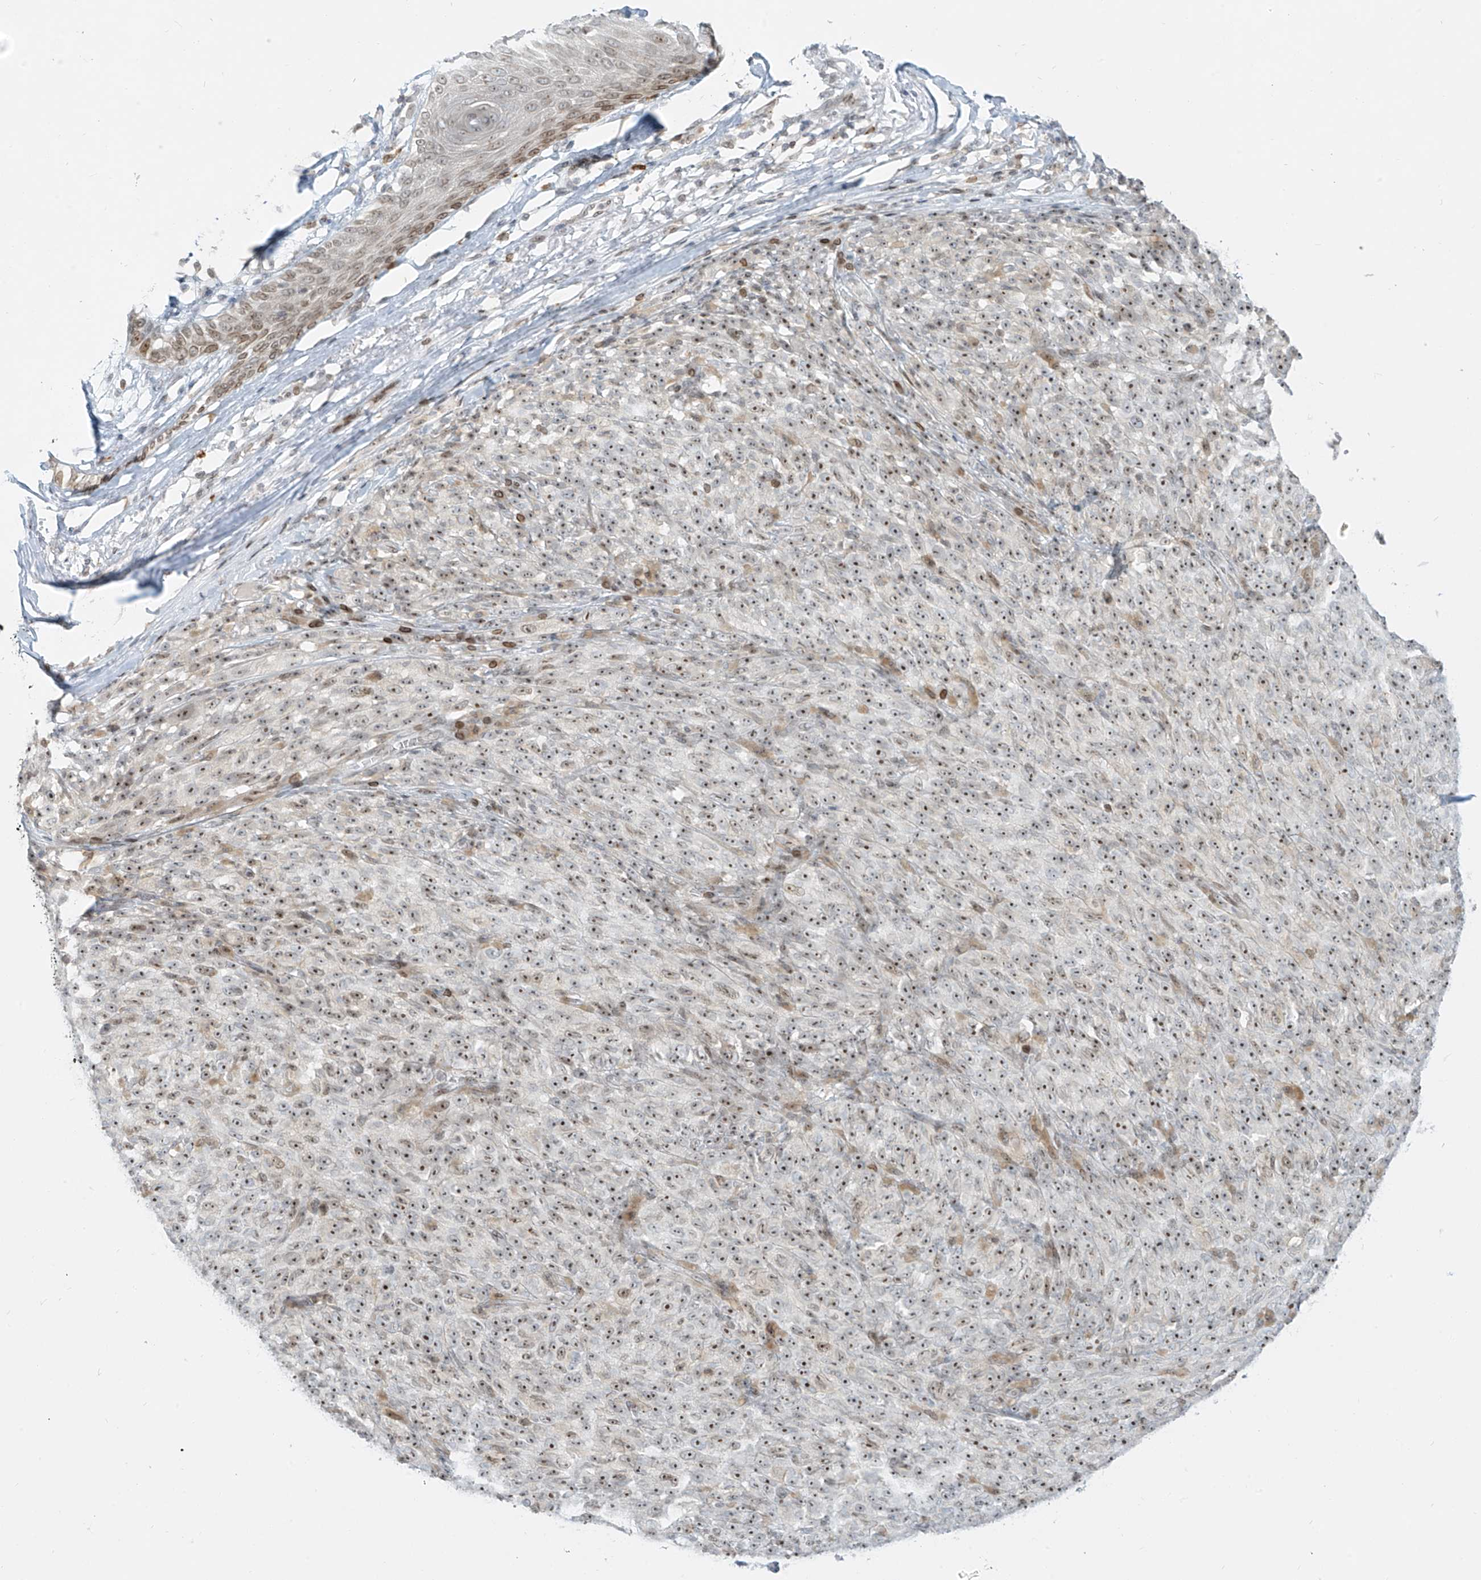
{"staining": {"intensity": "moderate", "quantity": "25%-75%", "location": "cytoplasmic/membranous,nuclear"}, "tissue": "melanoma", "cell_type": "Tumor cells", "image_type": "cancer", "snomed": [{"axis": "morphology", "description": "Malignant melanoma, NOS"}, {"axis": "topography", "description": "Skin"}], "caption": "An IHC histopathology image of neoplastic tissue is shown. Protein staining in brown shows moderate cytoplasmic/membranous and nuclear positivity in malignant melanoma within tumor cells.", "gene": "SAMD15", "patient": {"sex": "female", "age": 82}}